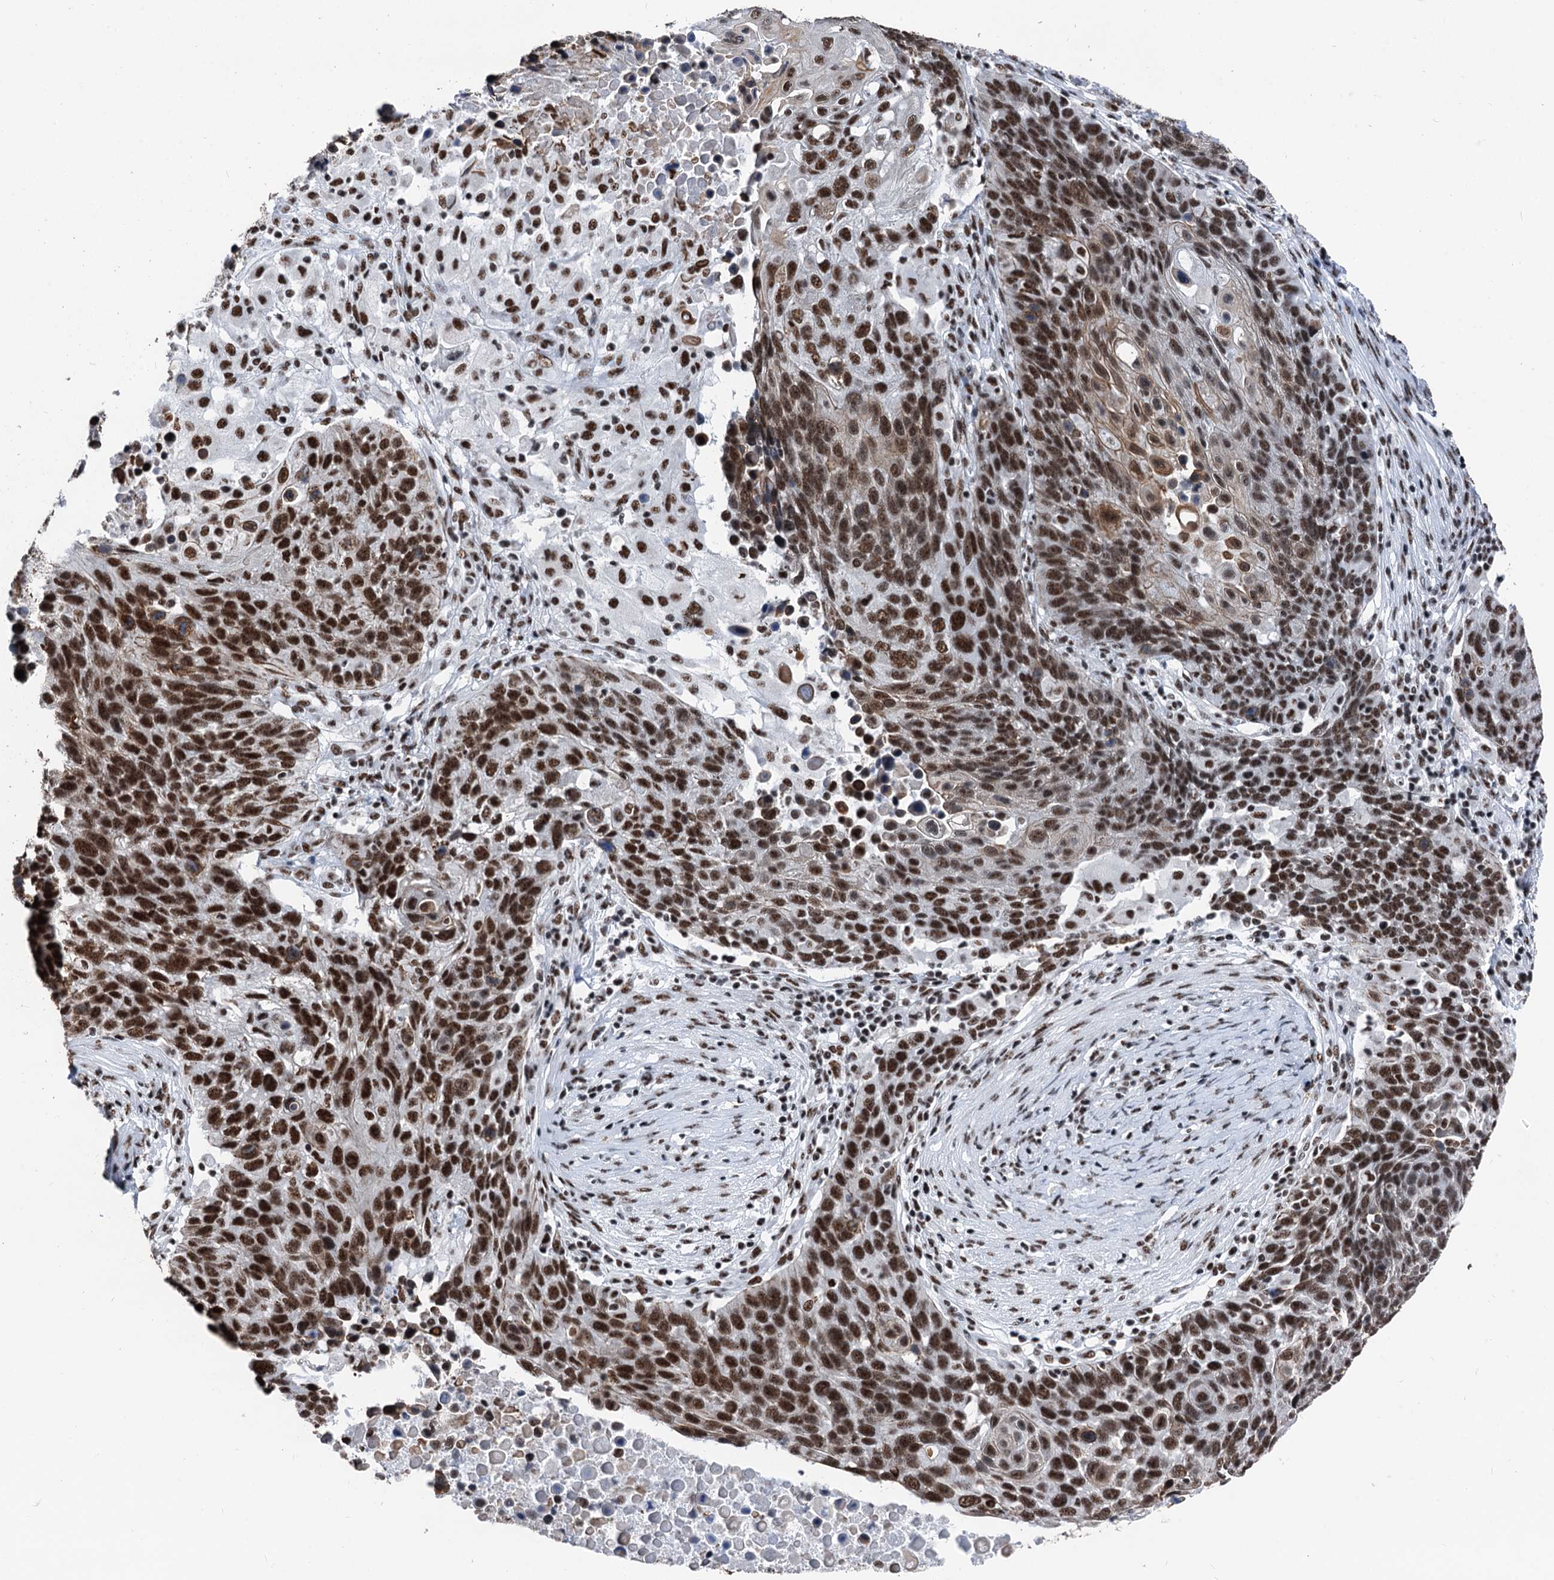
{"staining": {"intensity": "strong", "quantity": ">75%", "location": "nuclear"}, "tissue": "lung cancer", "cell_type": "Tumor cells", "image_type": "cancer", "snomed": [{"axis": "morphology", "description": "Normal tissue, NOS"}, {"axis": "morphology", "description": "Squamous cell carcinoma, NOS"}, {"axis": "topography", "description": "Lymph node"}, {"axis": "topography", "description": "Lung"}], "caption": "Human lung squamous cell carcinoma stained with a protein marker demonstrates strong staining in tumor cells.", "gene": "DDX23", "patient": {"sex": "male", "age": 66}}